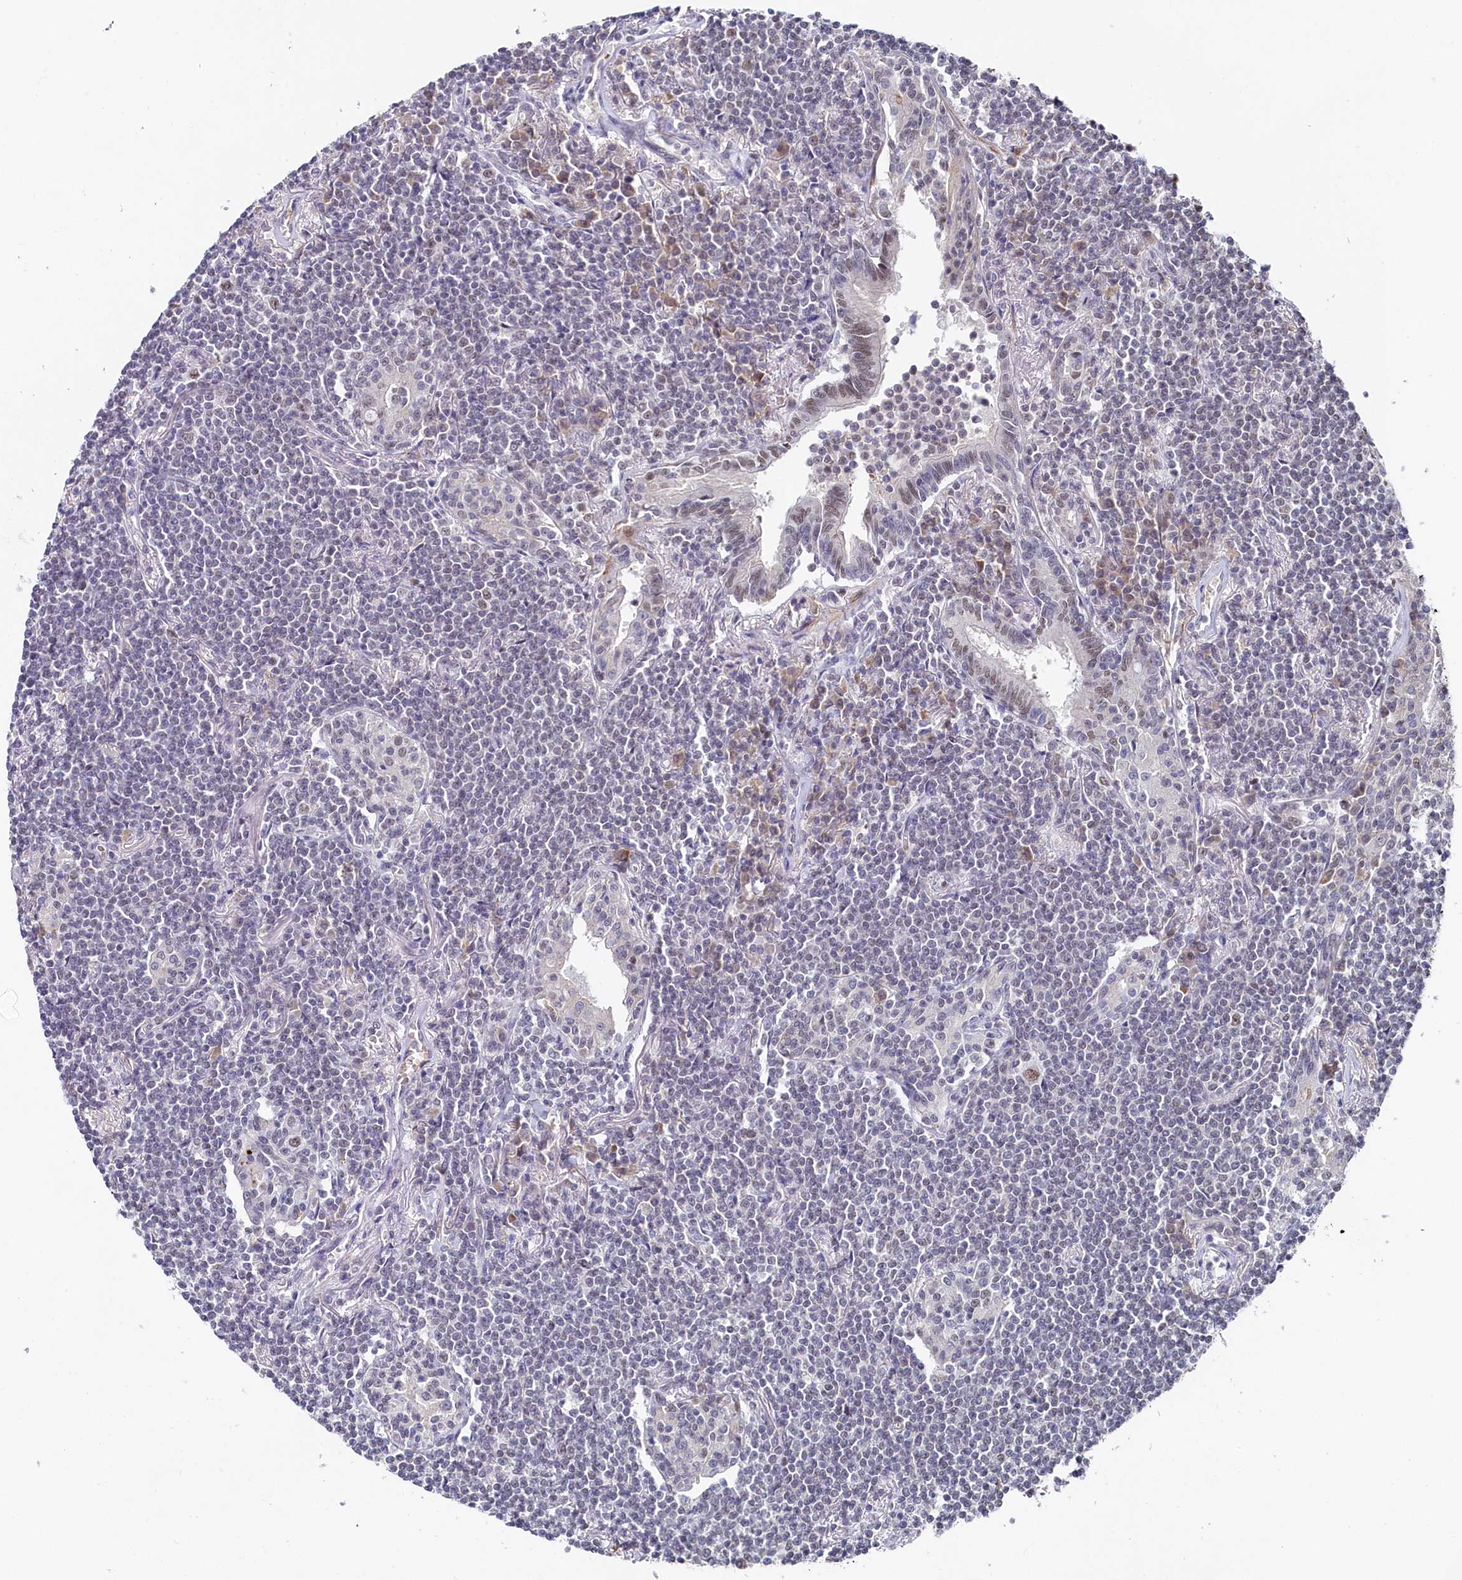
{"staining": {"intensity": "negative", "quantity": "none", "location": "none"}, "tissue": "lymphoma", "cell_type": "Tumor cells", "image_type": "cancer", "snomed": [{"axis": "morphology", "description": "Malignant lymphoma, non-Hodgkin's type, Low grade"}, {"axis": "topography", "description": "Lung"}], "caption": "This histopathology image is of lymphoma stained with immunohistochemistry to label a protein in brown with the nuclei are counter-stained blue. There is no expression in tumor cells.", "gene": "TIGD4", "patient": {"sex": "female", "age": 71}}